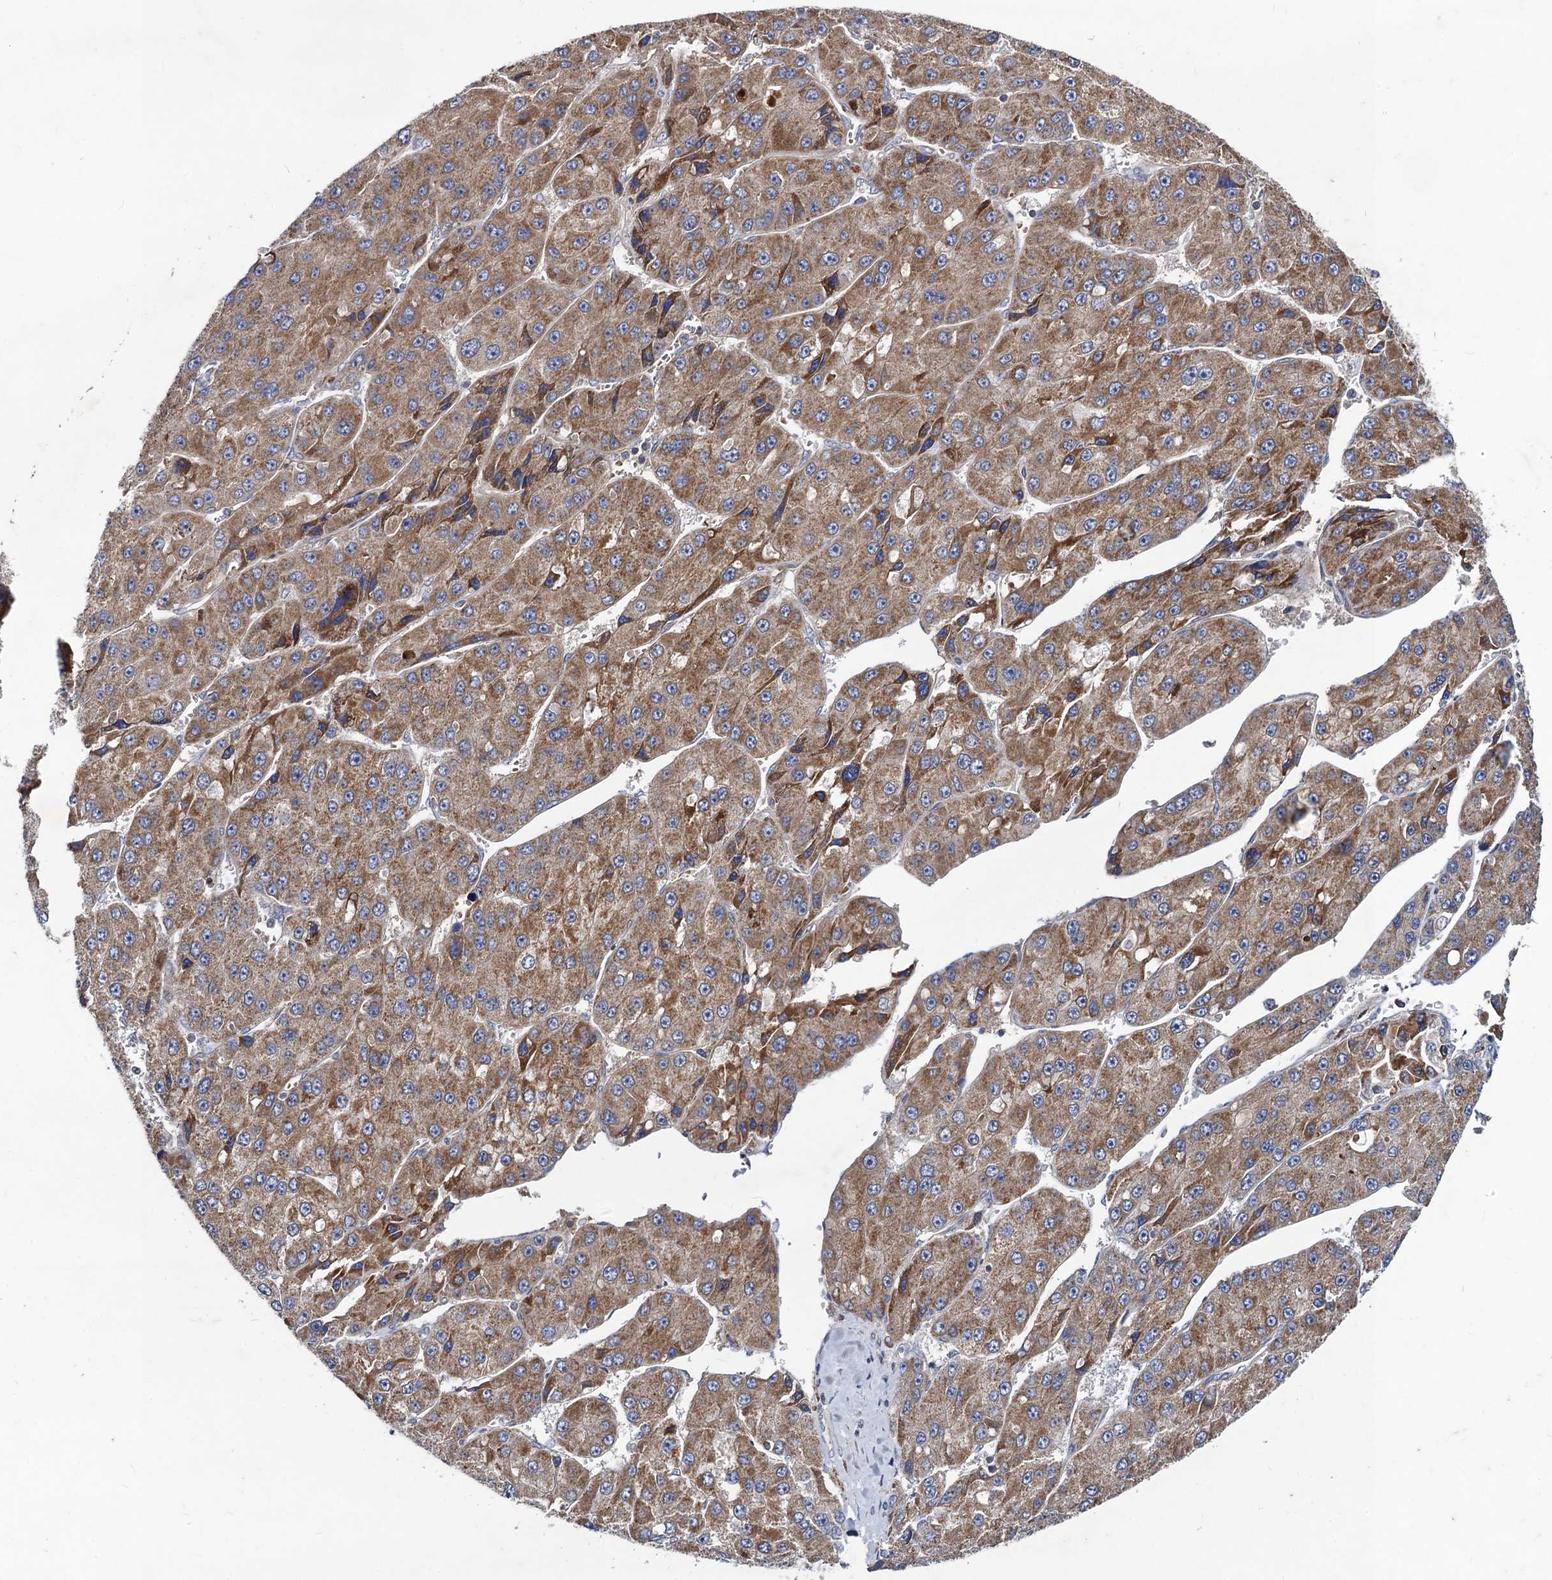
{"staining": {"intensity": "moderate", "quantity": ">75%", "location": "cytoplasmic/membranous"}, "tissue": "liver cancer", "cell_type": "Tumor cells", "image_type": "cancer", "snomed": [{"axis": "morphology", "description": "Carcinoma, Hepatocellular, NOS"}, {"axis": "topography", "description": "Liver"}], "caption": "Protein staining of liver cancer (hepatocellular carcinoma) tissue displays moderate cytoplasmic/membranous positivity in approximately >75% of tumor cells.", "gene": "VPS37D", "patient": {"sex": "female", "age": 73}}